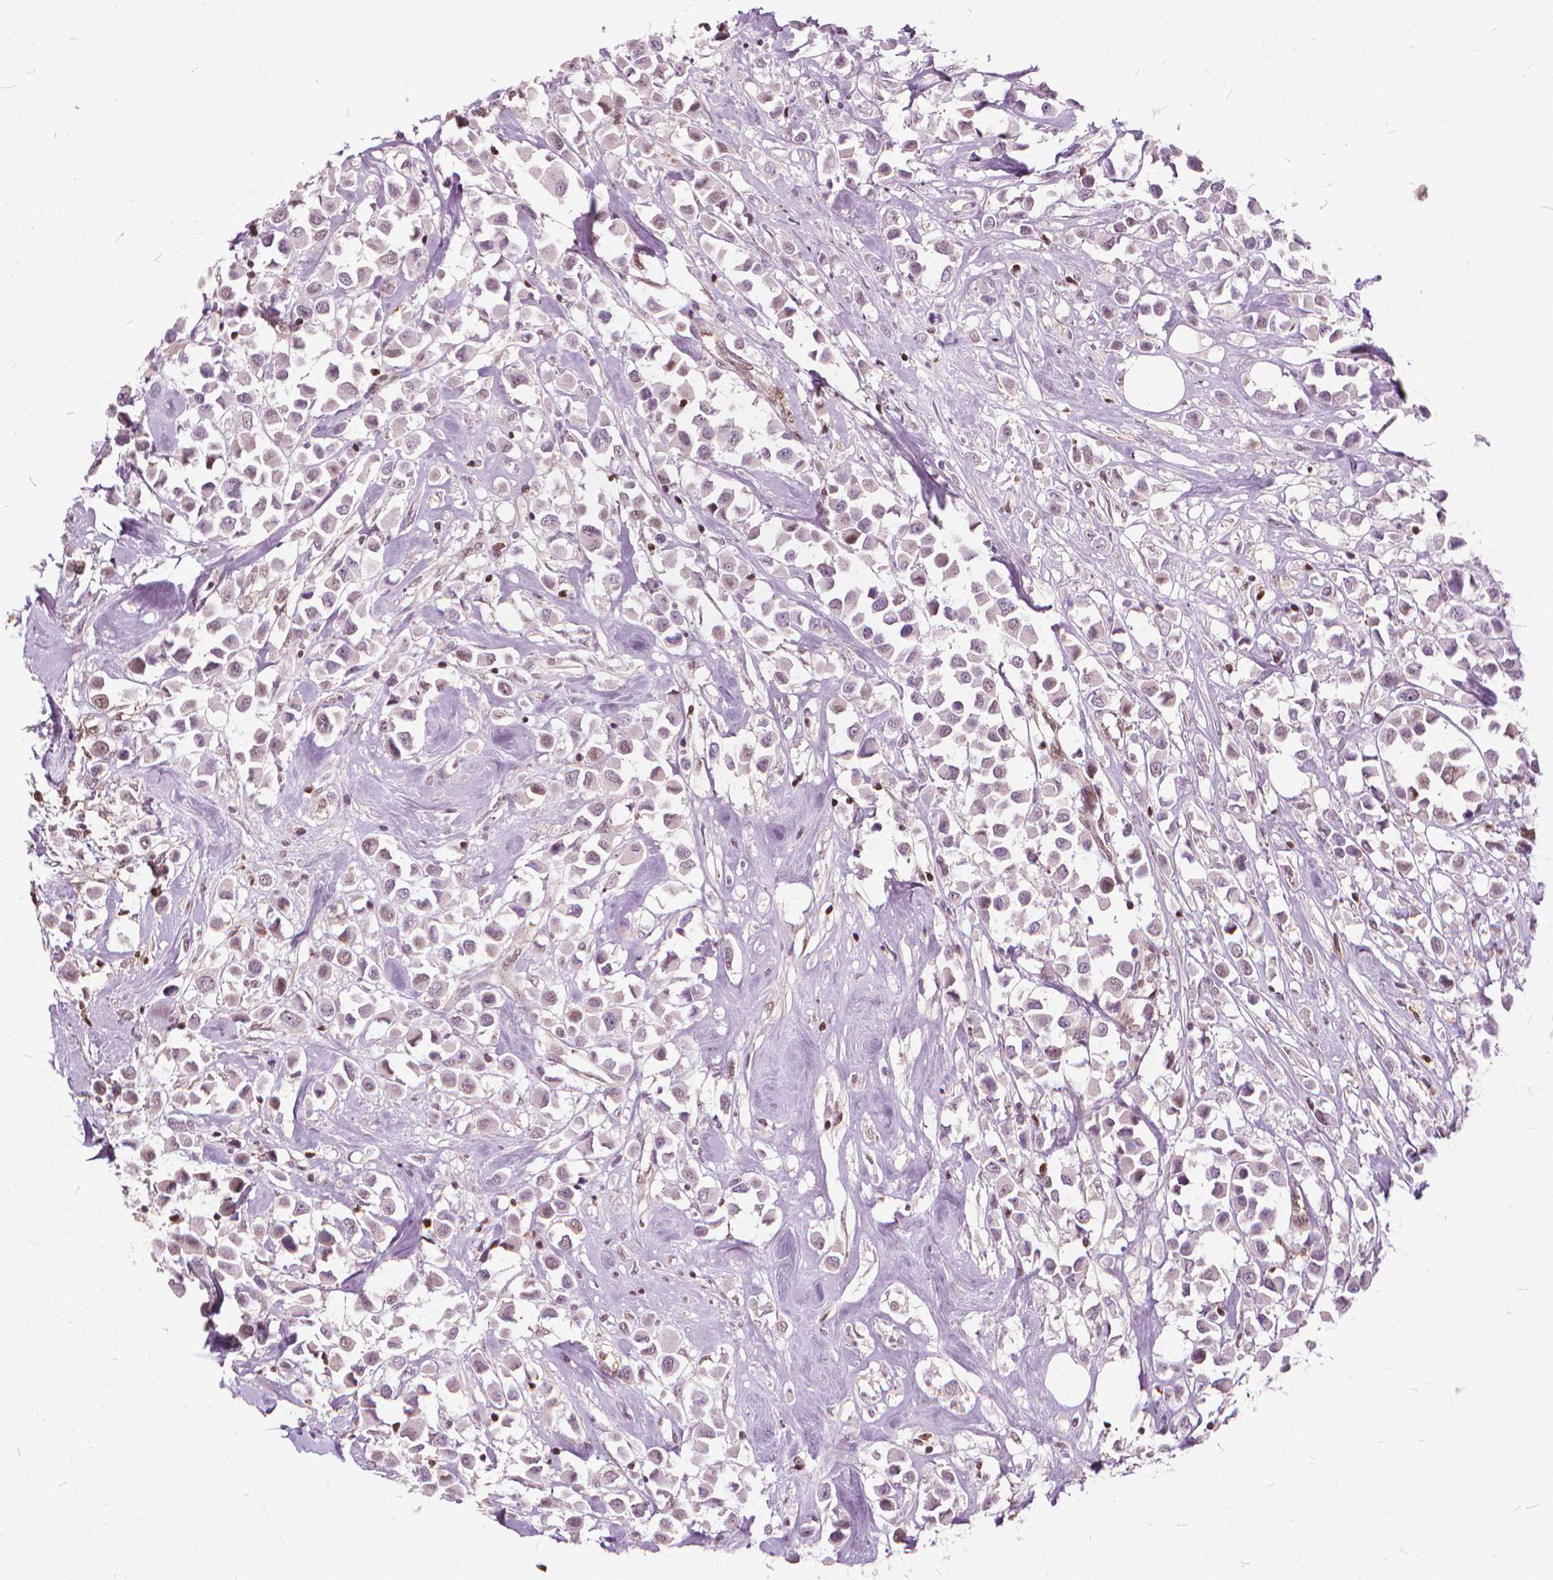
{"staining": {"intensity": "weak", "quantity": "<25%", "location": "nuclear"}, "tissue": "breast cancer", "cell_type": "Tumor cells", "image_type": "cancer", "snomed": [{"axis": "morphology", "description": "Duct carcinoma"}, {"axis": "topography", "description": "Breast"}], "caption": "This is an immunohistochemistry micrograph of invasive ductal carcinoma (breast). There is no positivity in tumor cells.", "gene": "STAT5B", "patient": {"sex": "female", "age": 61}}